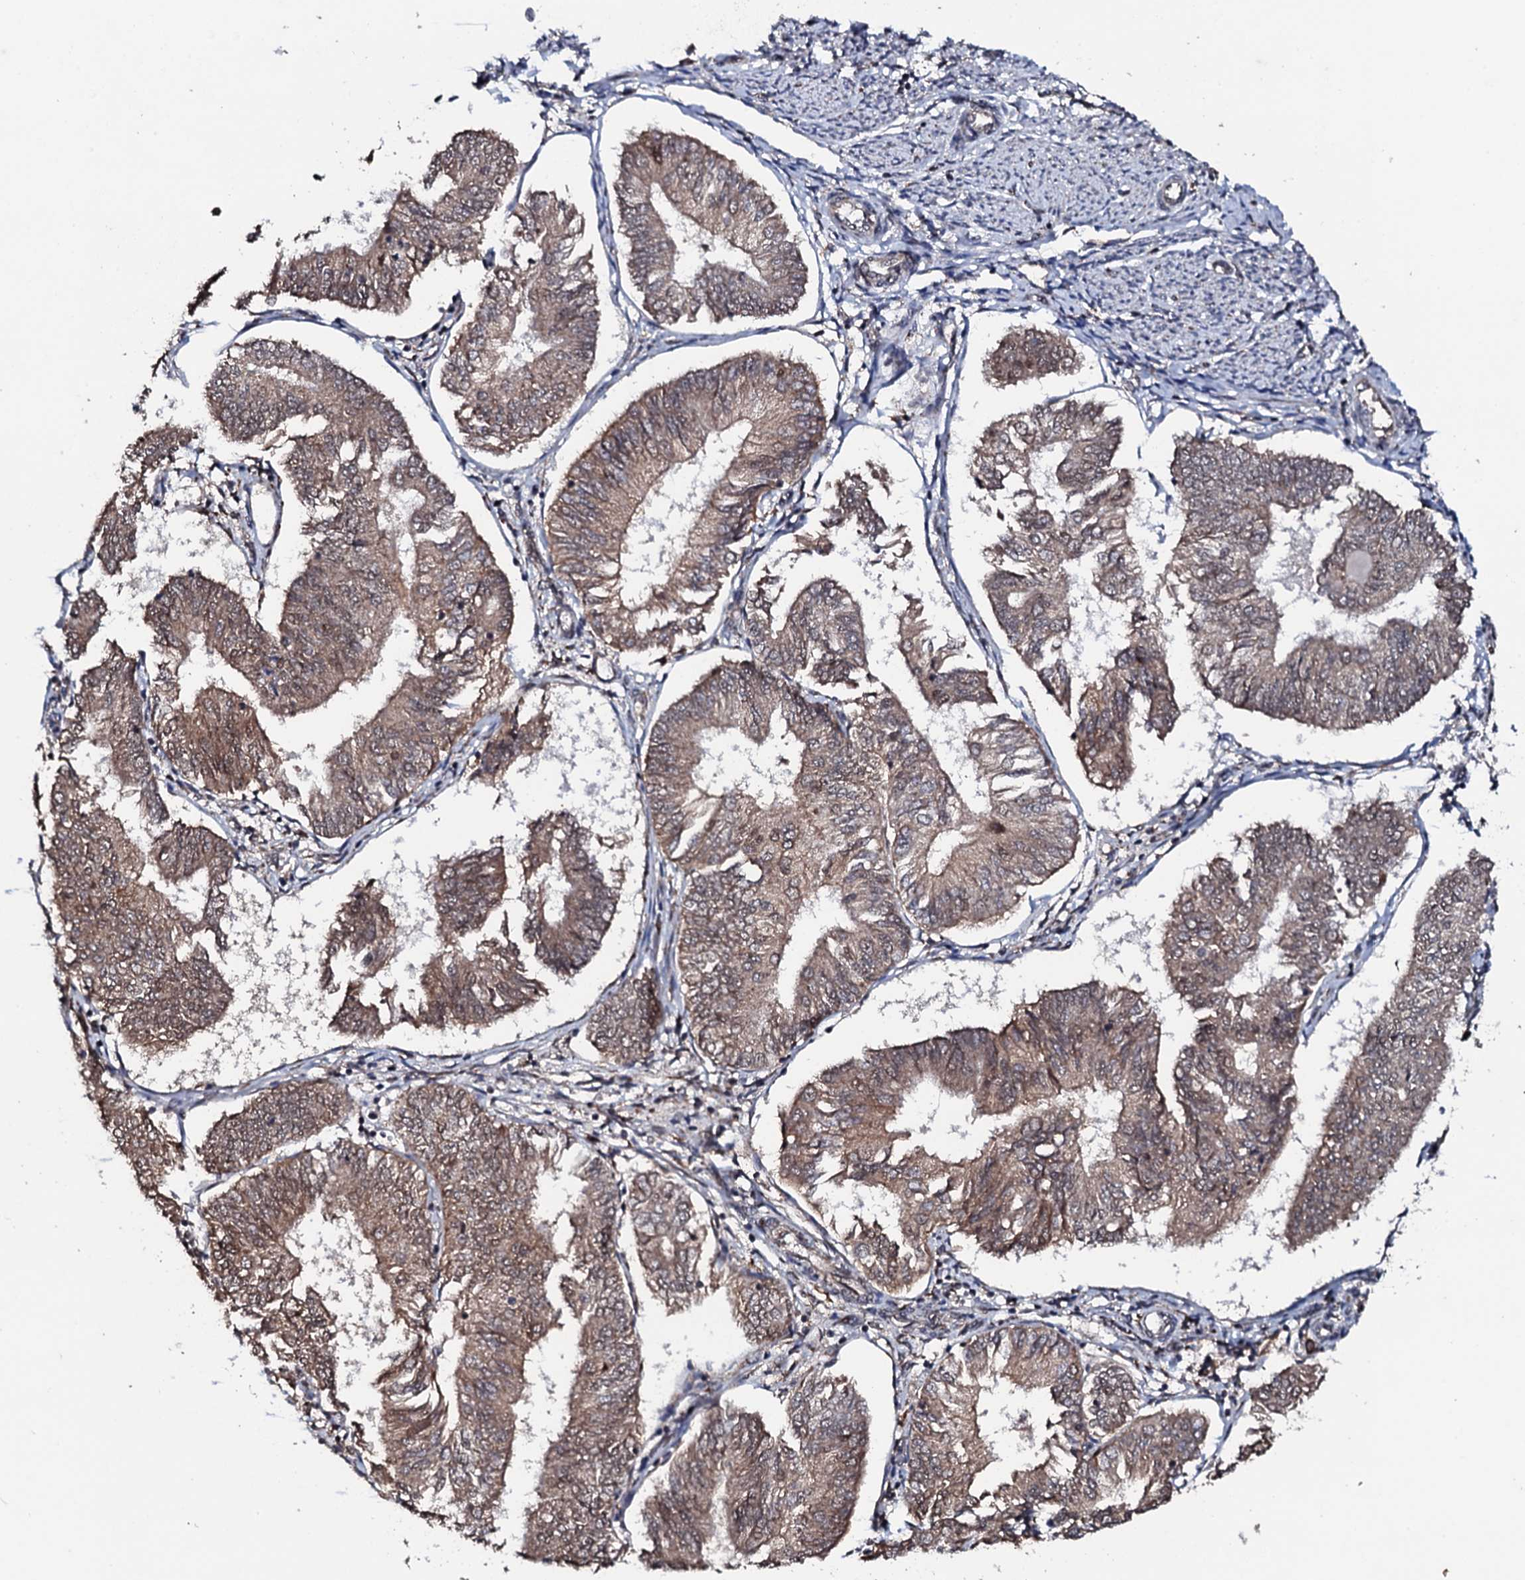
{"staining": {"intensity": "weak", "quantity": ">75%", "location": "cytoplasmic/membranous"}, "tissue": "endometrial cancer", "cell_type": "Tumor cells", "image_type": "cancer", "snomed": [{"axis": "morphology", "description": "Adenocarcinoma, NOS"}, {"axis": "topography", "description": "Endometrium"}], "caption": "This histopathology image demonstrates endometrial cancer stained with immunohistochemistry (IHC) to label a protein in brown. The cytoplasmic/membranous of tumor cells show weak positivity for the protein. Nuclei are counter-stained blue.", "gene": "FAM111A", "patient": {"sex": "female", "age": 58}}